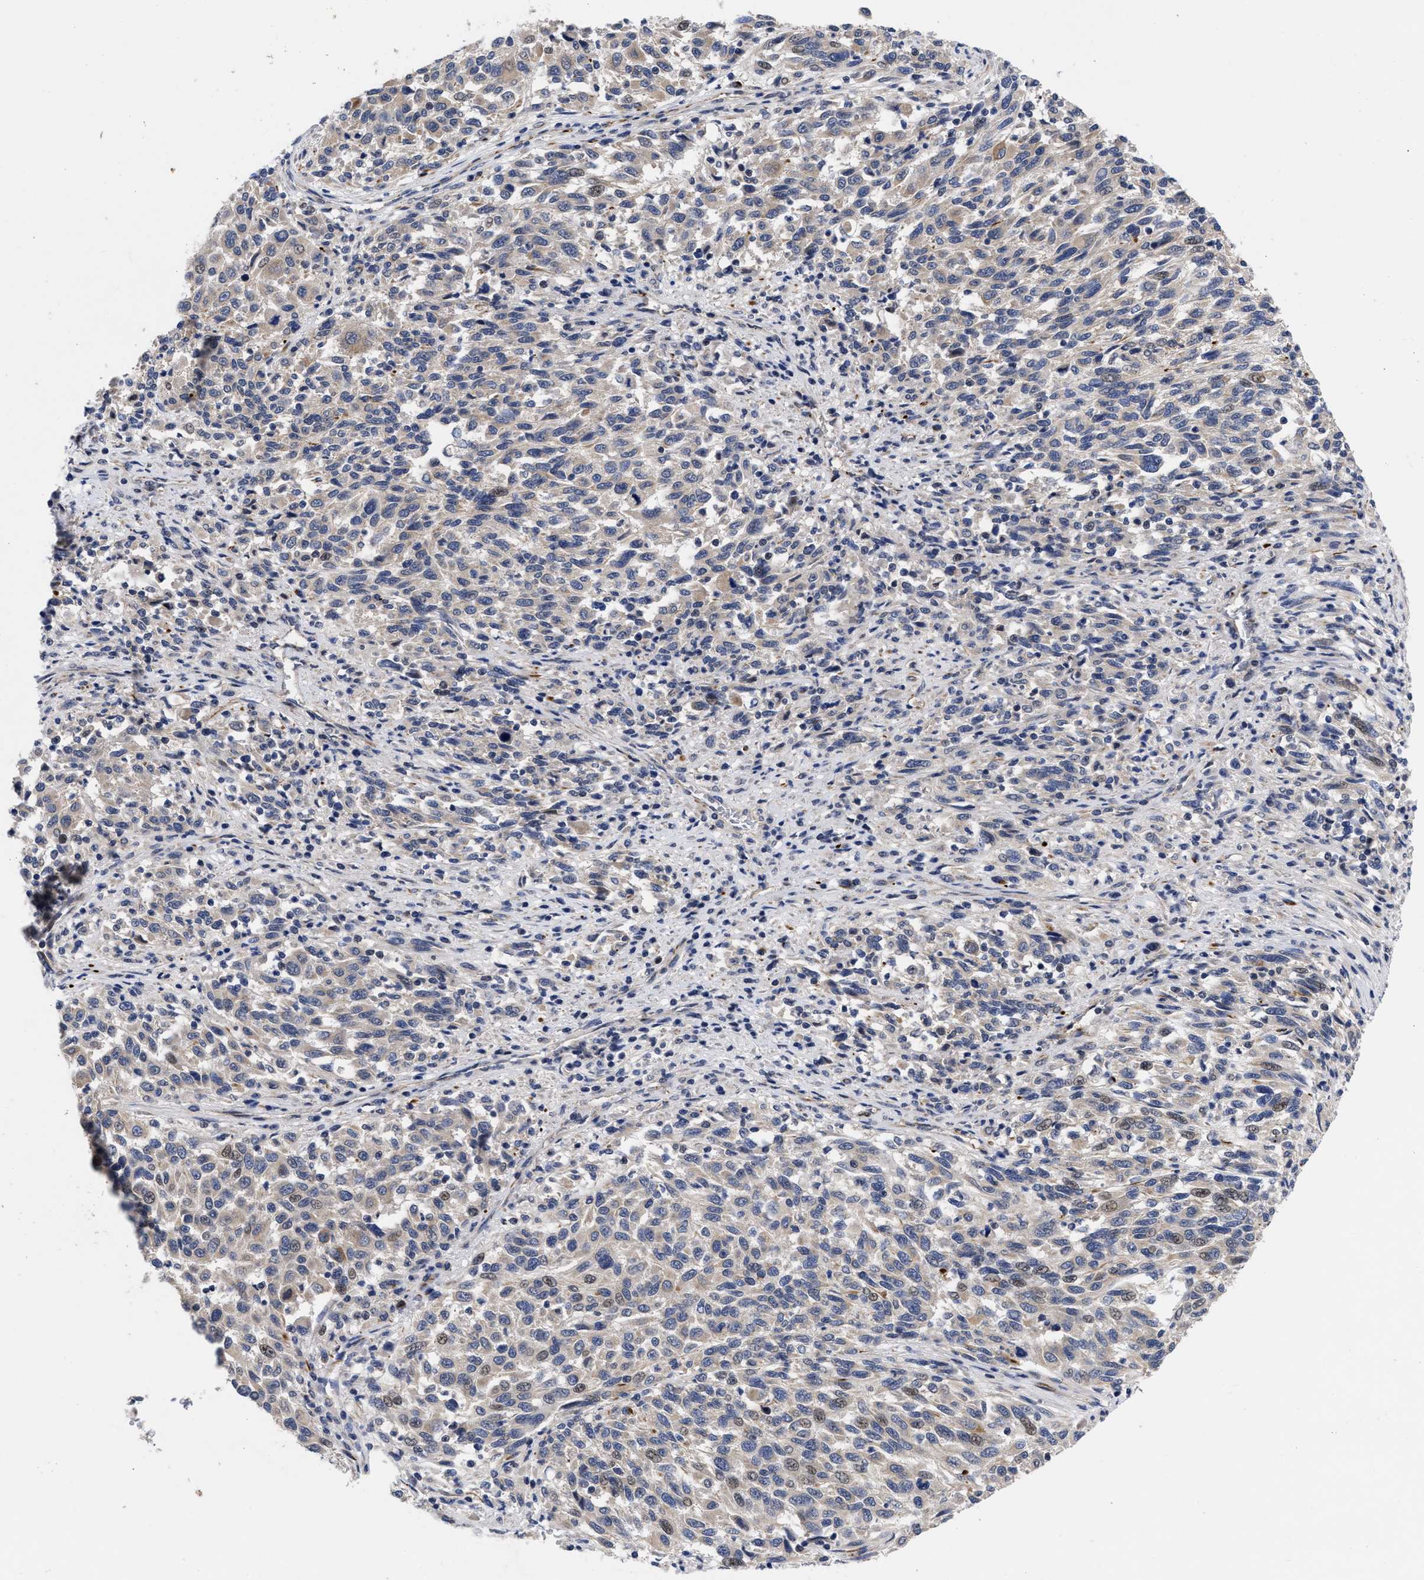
{"staining": {"intensity": "weak", "quantity": "25%-75%", "location": "cytoplasmic/membranous"}, "tissue": "melanoma", "cell_type": "Tumor cells", "image_type": "cancer", "snomed": [{"axis": "morphology", "description": "Malignant melanoma, Metastatic site"}, {"axis": "topography", "description": "Lymph node"}], "caption": "Immunohistochemistry of melanoma exhibits low levels of weak cytoplasmic/membranous staining in approximately 25%-75% of tumor cells.", "gene": "CCN5", "patient": {"sex": "male", "age": 61}}